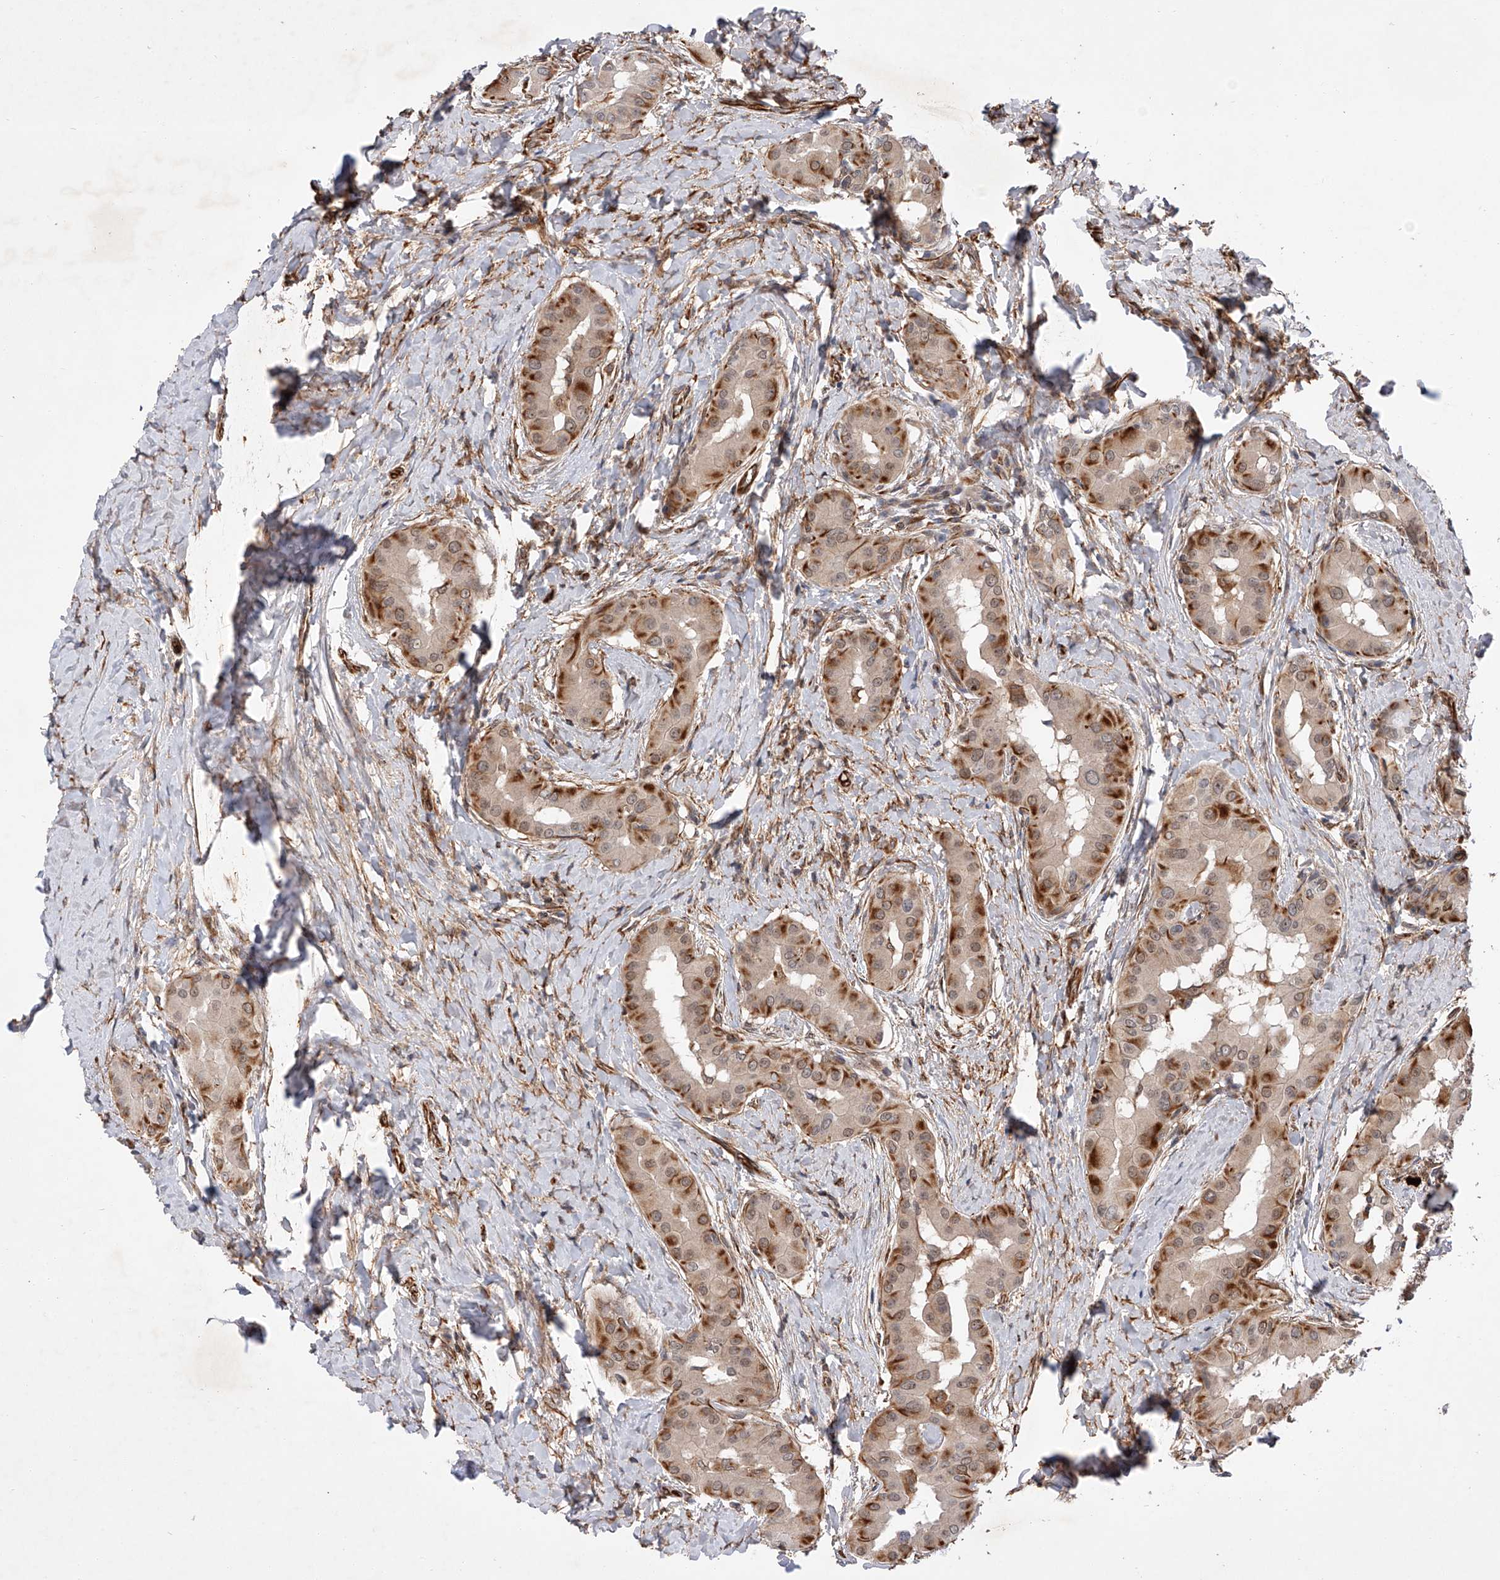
{"staining": {"intensity": "moderate", "quantity": ">75%", "location": "cytoplasmic/membranous"}, "tissue": "thyroid cancer", "cell_type": "Tumor cells", "image_type": "cancer", "snomed": [{"axis": "morphology", "description": "Papillary adenocarcinoma, NOS"}, {"axis": "topography", "description": "Thyroid gland"}], "caption": "Immunohistochemistry (IHC) (DAB (3,3'-diaminobenzidine)) staining of human thyroid papillary adenocarcinoma reveals moderate cytoplasmic/membranous protein expression in about >75% of tumor cells.", "gene": "AMD1", "patient": {"sex": "male", "age": 33}}